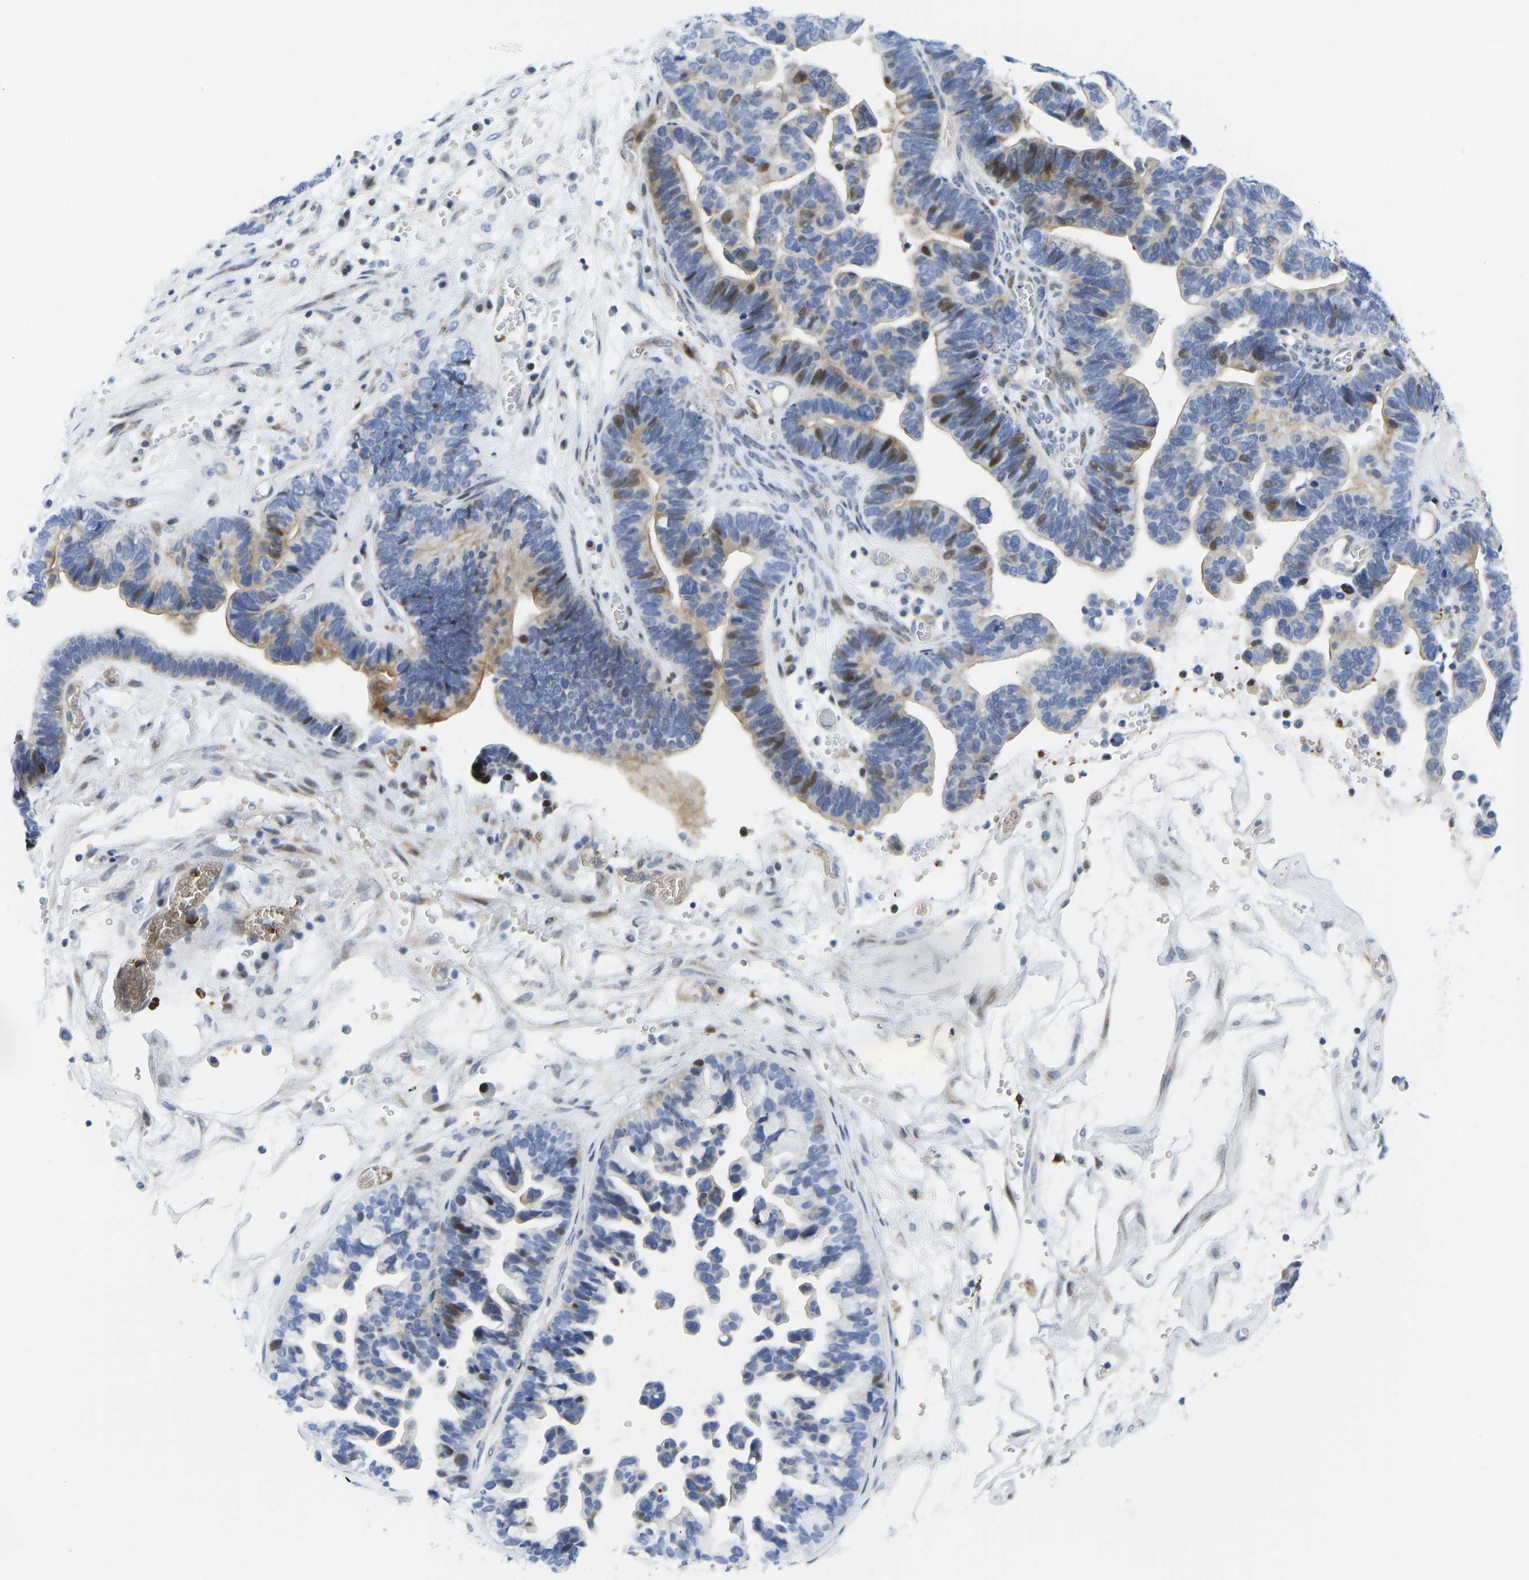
{"staining": {"intensity": "moderate", "quantity": "<25%", "location": "cytoplasmic/membranous,nuclear"}, "tissue": "ovarian cancer", "cell_type": "Tumor cells", "image_type": "cancer", "snomed": [{"axis": "morphology", "description": "Cystadenocarcinoma, serous, NOS"}, {"axis": "topography", "description": "Ovary"}], "caption": "Human ovarian cancer stained with a brown dye demonstrates moderate cytoplasmic/membranous and nuclear positive staining in about <25% of tumor cells.", "gene": "HDAC5", "patient": {"sex": "female", "age": 56}}